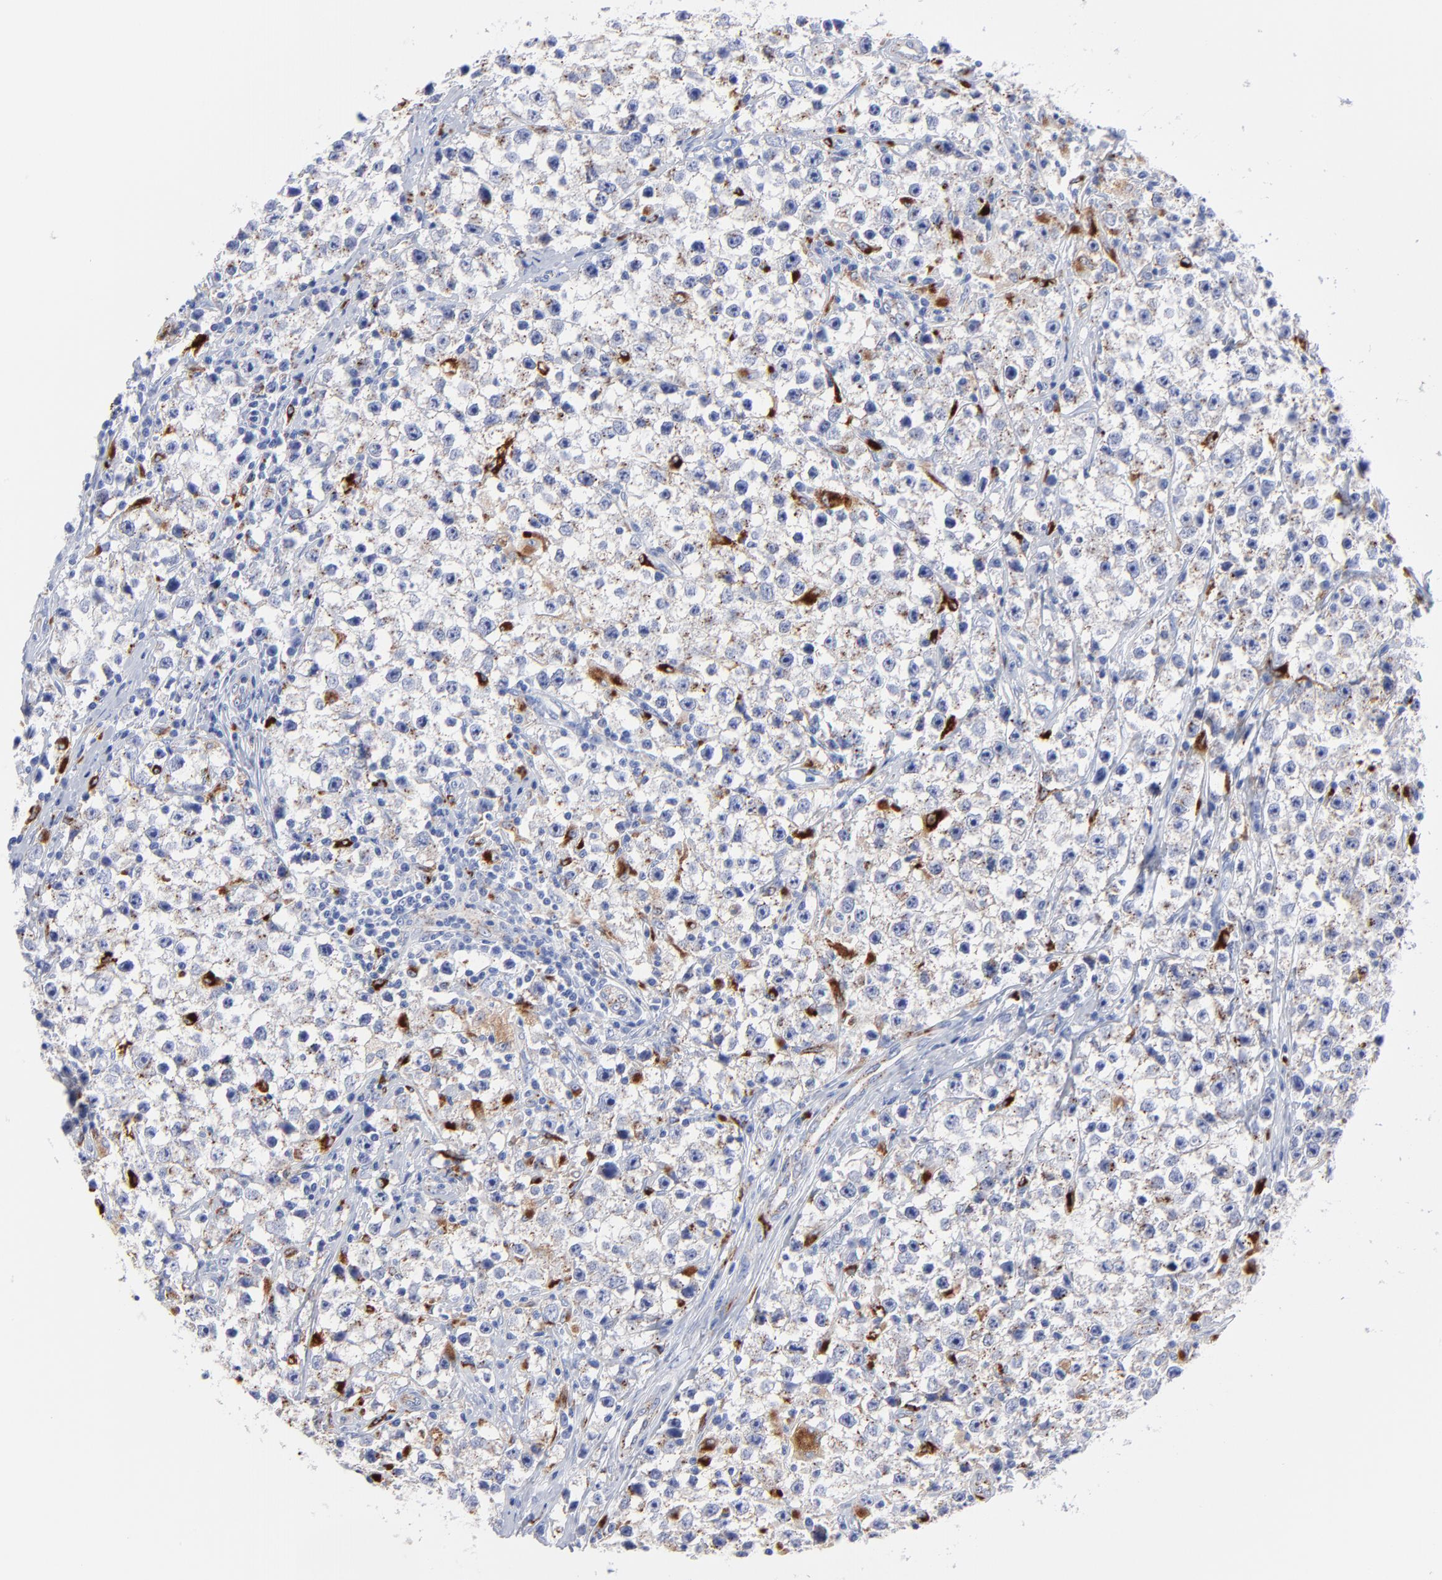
{"staining": {"intensity": "moderate", "quantity": "25%-75%", "location": "cytoplasmic/membranous"}, "tissue": "testis cancer", "cell_type": "Tumor cells", "image_type": "cancer", "snomed": [{"axis": "morphology", "description": "Seminoma, NOS"}, {"axis": "topography", "description": "Testis"}], "caption": "Seminoma (testis) was stained to show a protein in brown. There is medium levels of moderate cytoplasmic/membranous positivity in approximately 25%-75% of tumor cells. The protein of interest is stained brown, and the nuclei are stained in blue (DAB (3,3'-diaminobenzidine) IHC with brightfield microscopy, high magnification).", "gene": "CPVL", "patient": {"sex": "male", "age": 35}}